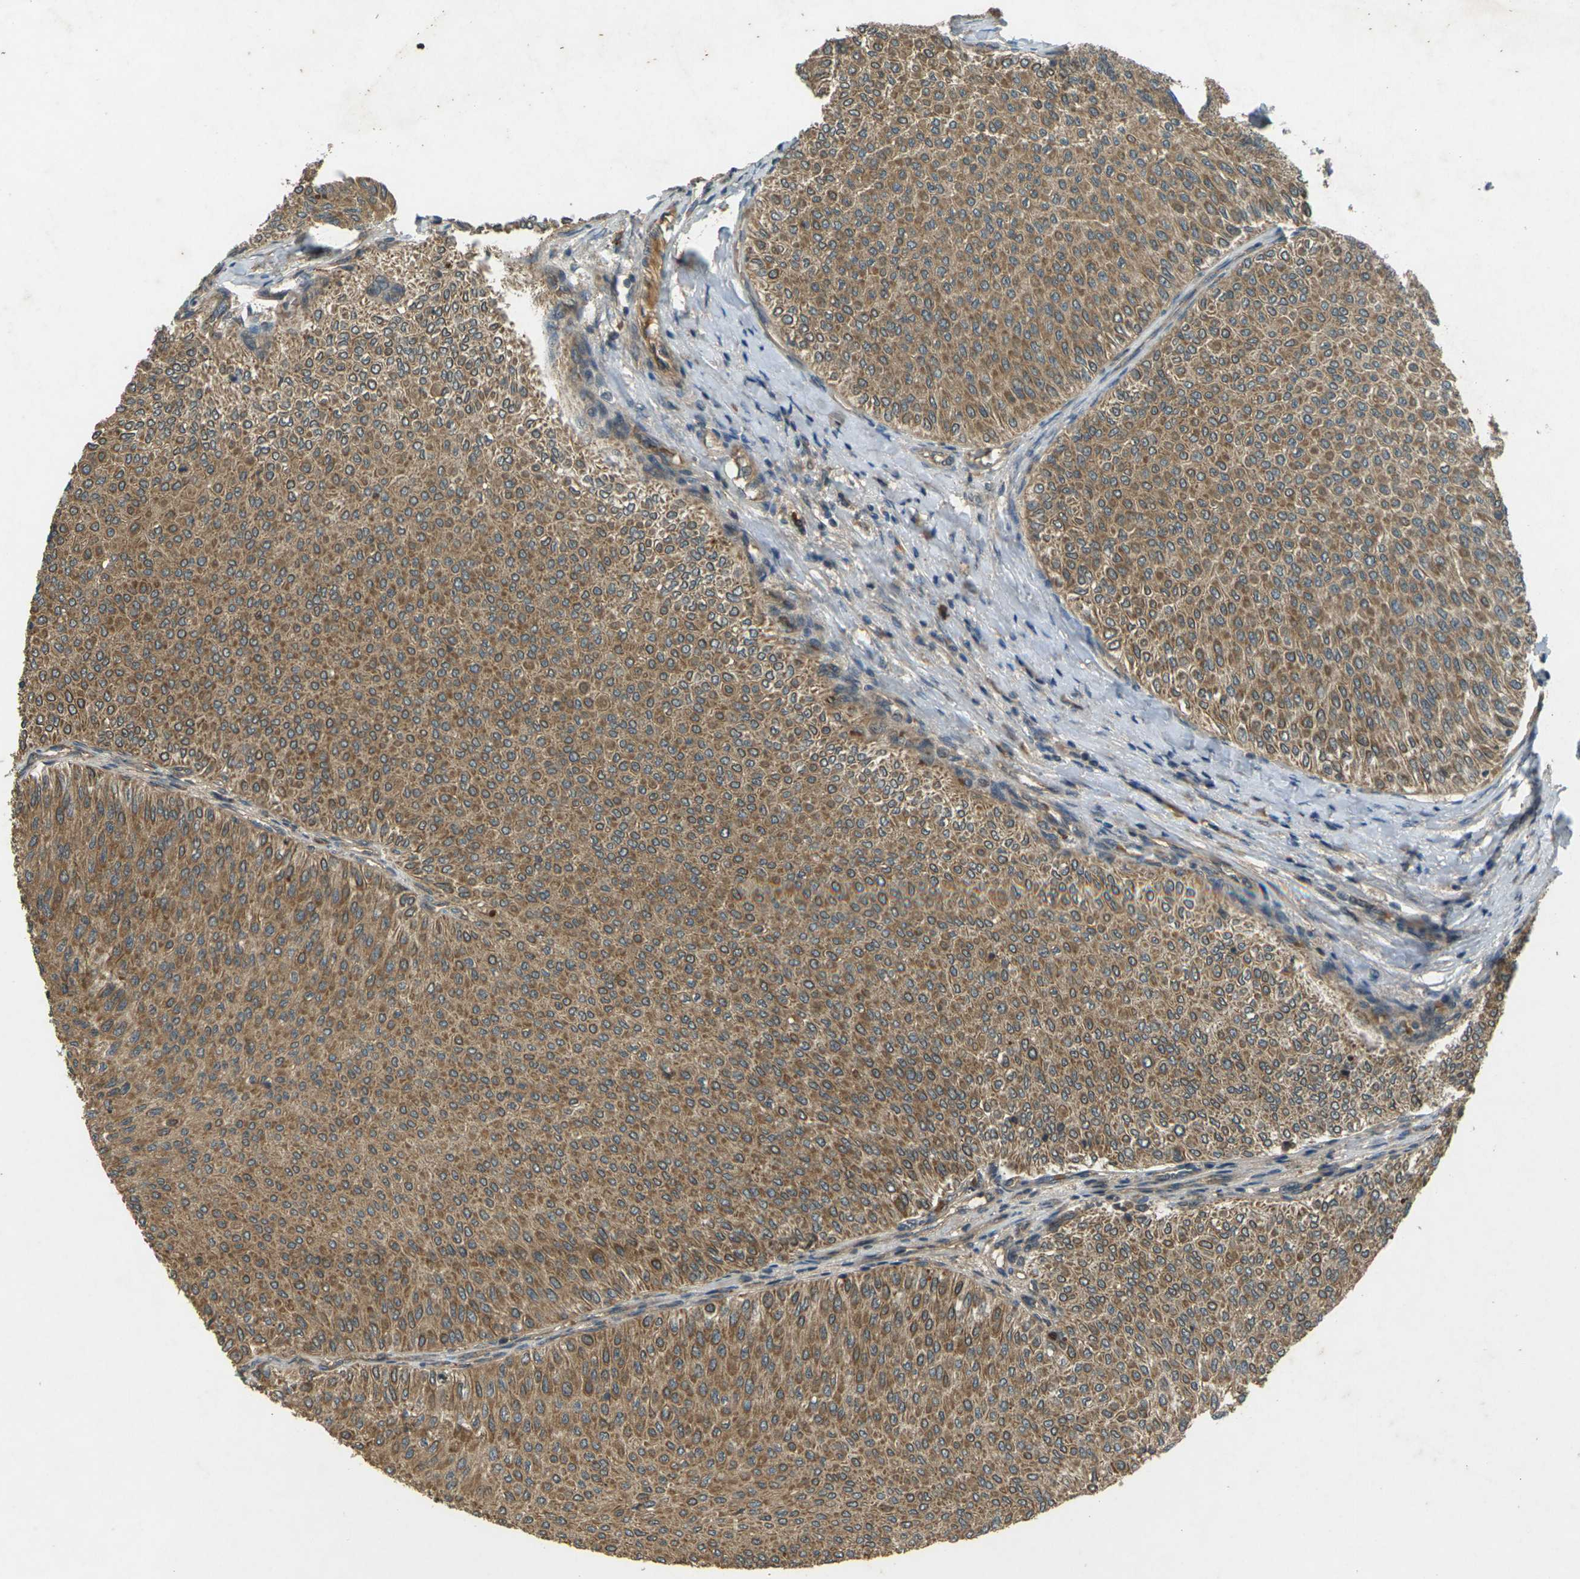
{"staining": {"intensity": "moderate", "quantity": ">75%", "location": "cytoplasmic/membranous"}, "tissue": "urothelial cancer", "cell_type": "Tumor cells", "image_type": "cancer", "snomed": [{"axis": "morphology", "description": "Urothelial carcinoma, Low grade"}, {"axis": "topography", "description": "Urinary bladder"}], "caption": "Protein staining of urothelial cancer tissue demonstrates moderate cytoplasmic/membranous positivity in approximately >75% of tumor cells.", "gene": "TAP1", "patient": {"sex": "male", "age": 78}}